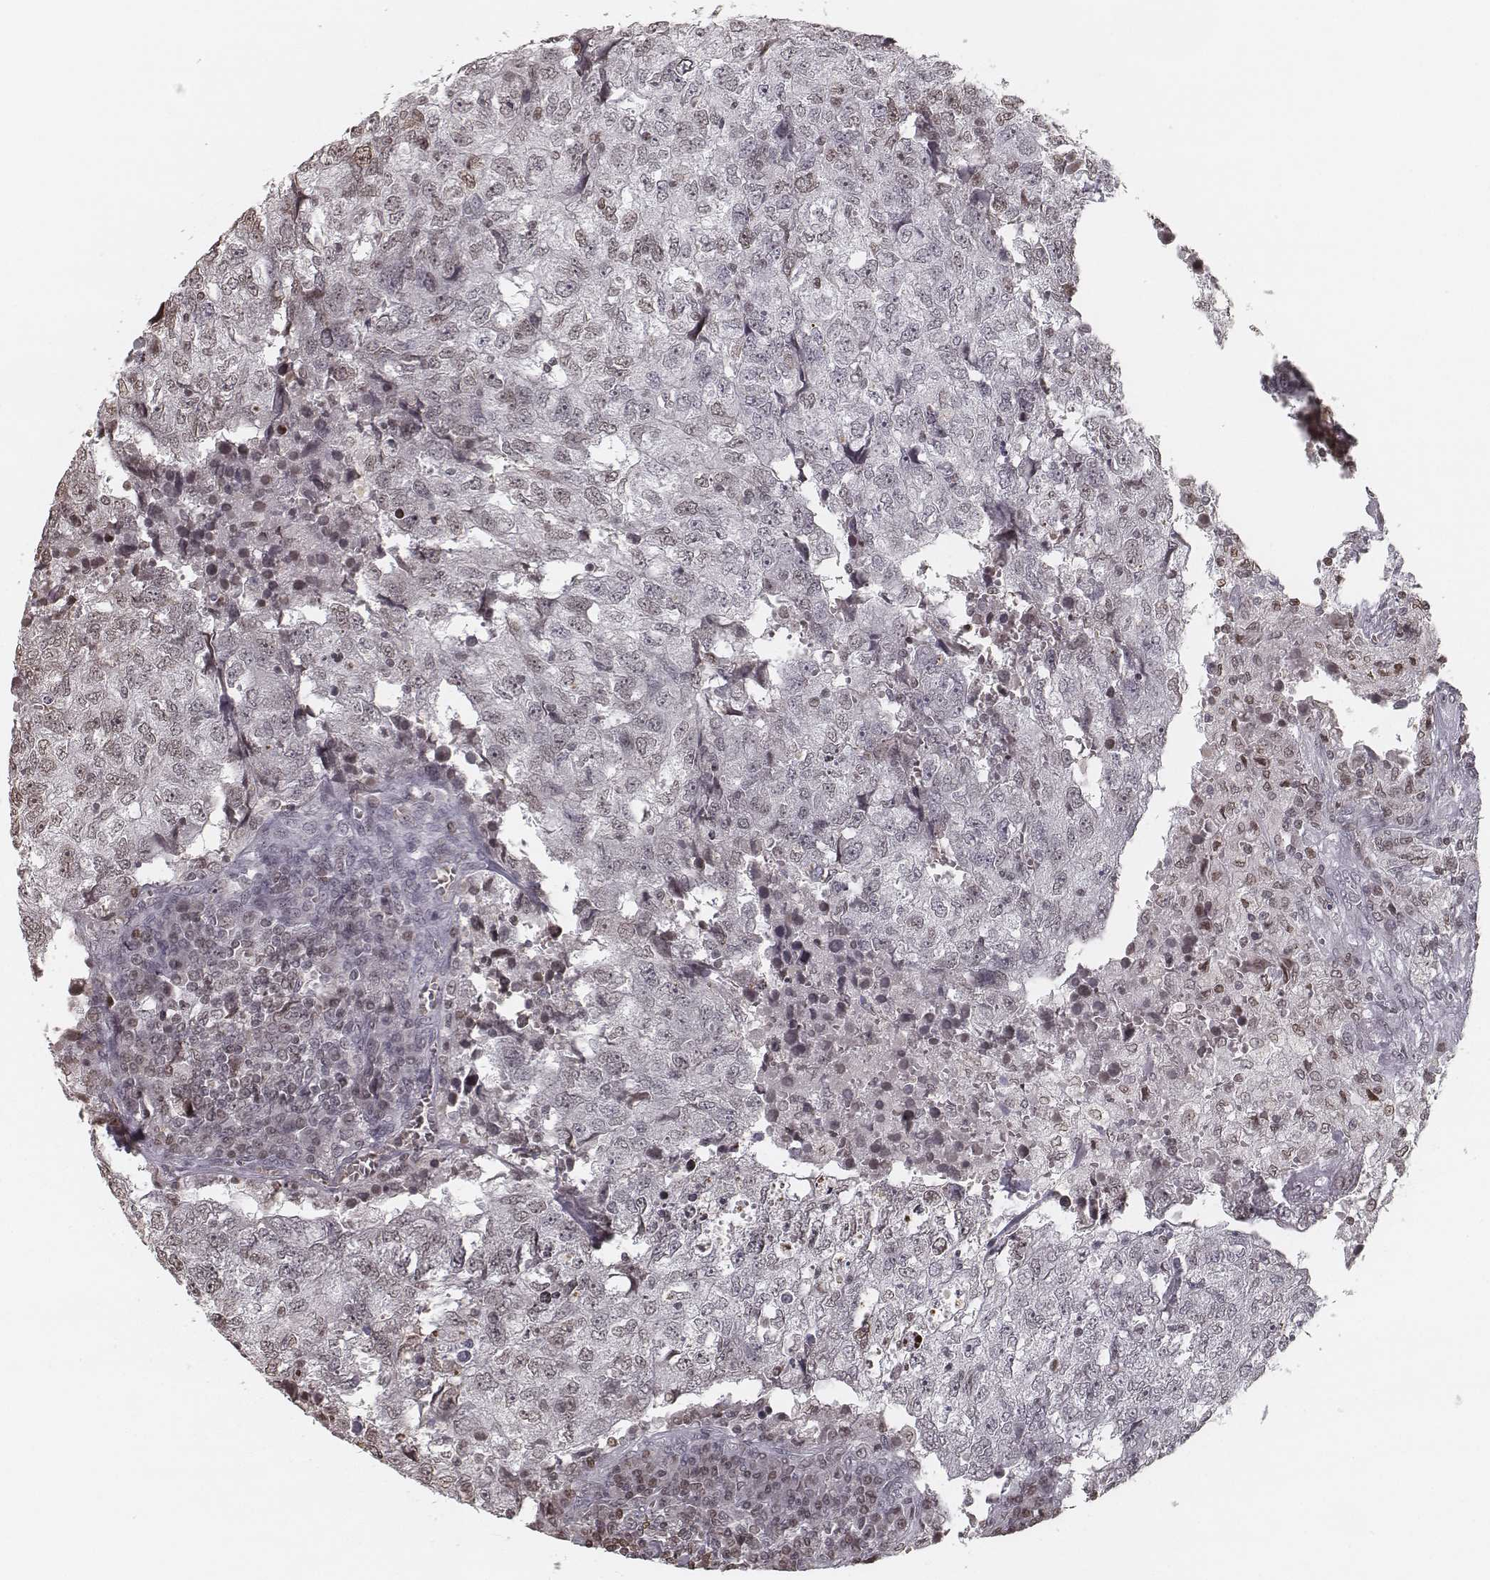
{"staining": {"intensity": "weak", "quantity": "25%-75%", "location": "nuclear"}, "tissue": "breast cancer", "cell_type": "Tumor cells", "image_type": "cancer", "snomed": [{"axis": "morphology", "description": "Duct carcinoma"}, {"axis": "topography", "description": "Breast"}], "caption": "There is low levels of weak nuclear expression in tumor cells of breast infiltrating ductal carcinoma, as demonstrated by immunohistochemical staining (brown color).", "gene": "HMGA2", "patient": {"sex": "female", "age": 30}}